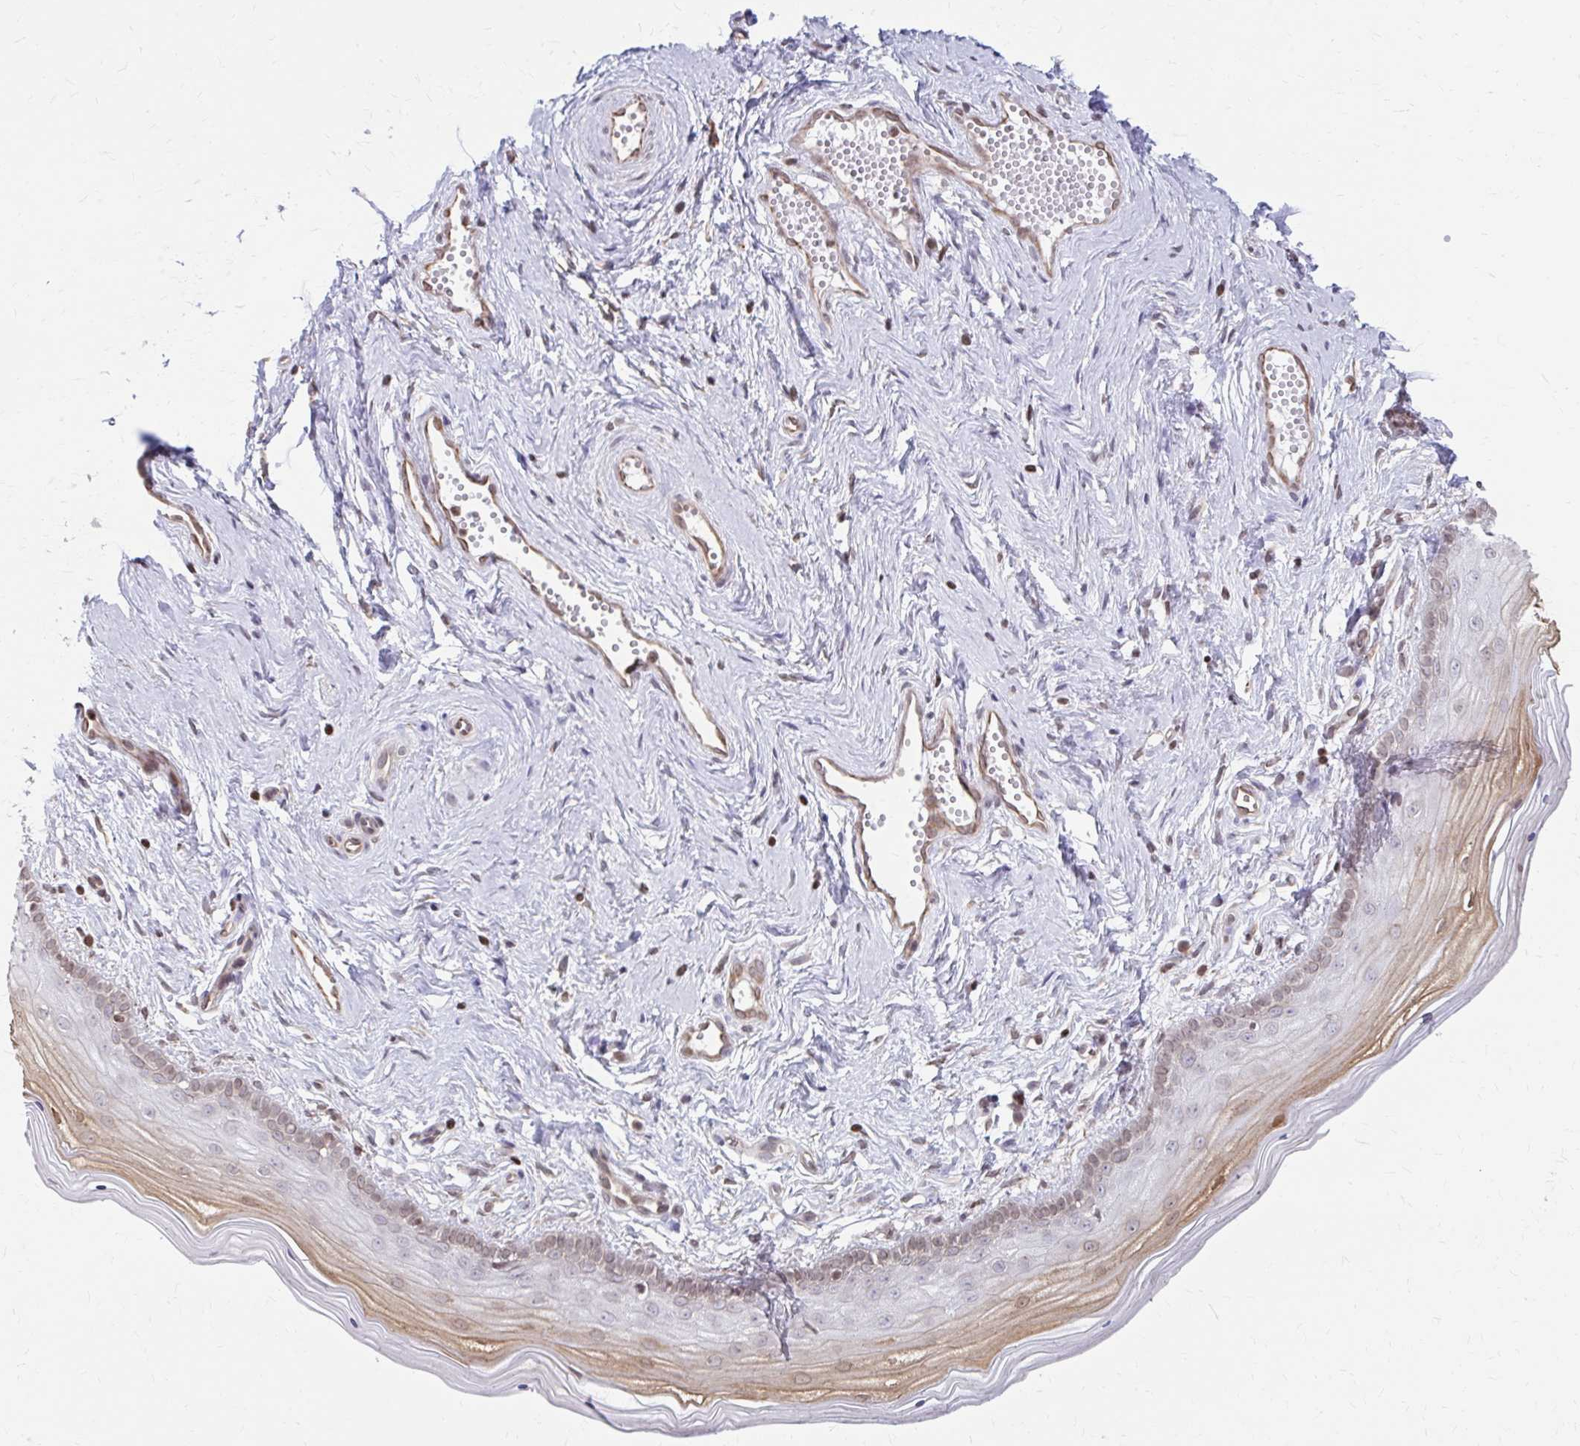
{"staining": {"intensity": "moderate", "quantity": ">75%", "location": "nuclear"}, "tissue": "vagina", "cell_type": "Squamous epithelial cells", "image_type": "normal", "snomed": [{"axis": "morphology", "description": "Normal tissue, NOS"}, {"axis": "topography", "description": "Vagina"}], "caption": "This is a histology image of immunohistochemistry staining of benign vagina, which shows moderate staining in the nuclear of squamous epithelial cells.", "gene": "ORC3", "patient": {"sex": "female", "age": 38}}